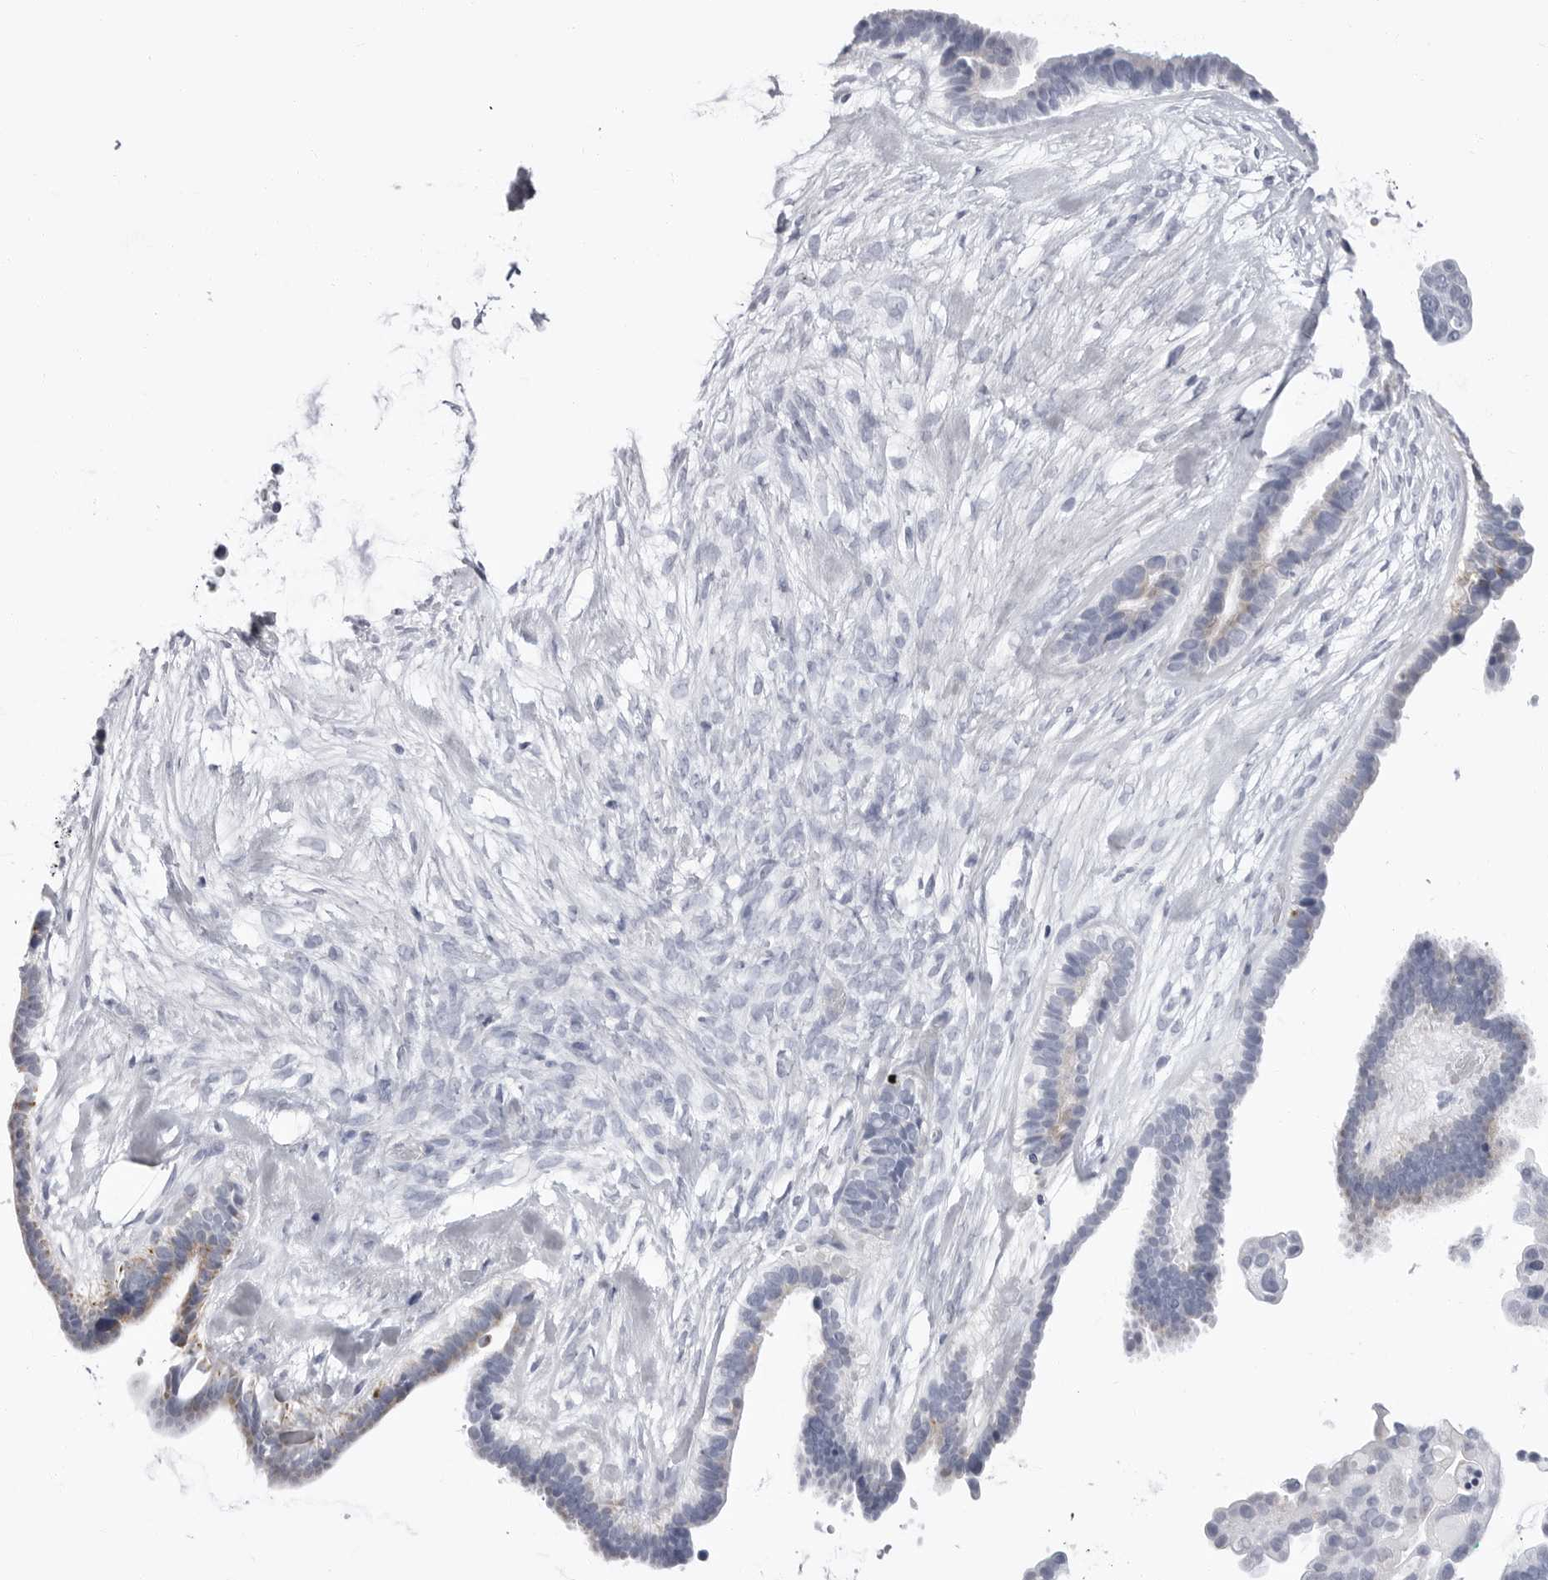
{"staining": {"intensity": "negative", "quantity": "none", "location": "none"}, "tissue": "ovarian cancer", "cell_type": "Tumor cells", "image_type": "cancer", "snomed": [{"axis": "morphology", "description": "Cystadenocarcinoma, serous, NOS"}, {"axis": "topography", "description": "Ovary"}], "caption": "Protein analysis of serous cystadenocarcinoma (ovarian) displays no significant positivity in tumor cells.", "gene": "ERICH3", "patient": {"sex": "female", "age": 56}}